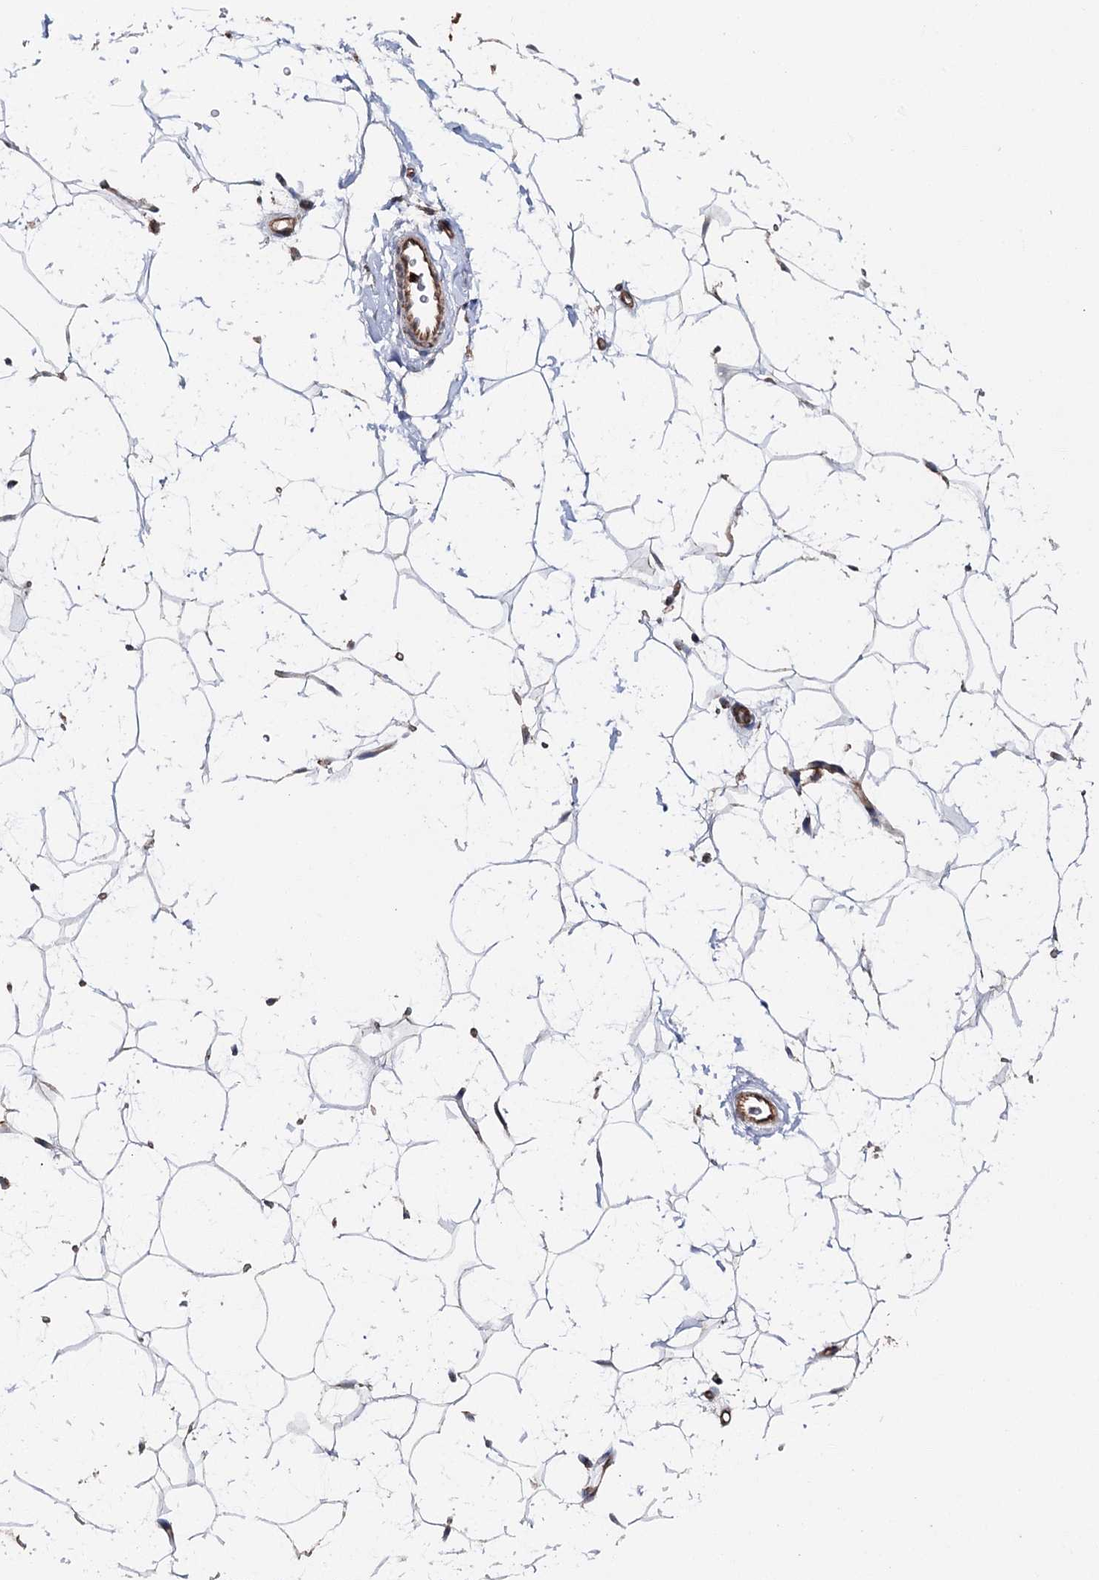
{"staining": {"intensity": "negative", "quantity": "none", "location": "none"}, "tissue": "adipose tissue", "cell_type": "Adipocytes", "image_type": "normal", "snomed": [{"axis": "morphology", "description": "Normal tissue, NOS"}, {"axis": "topography", "description": "Breast"}], "caption": "Photomicrograph shows no protein staining in adipocytes of normal adipose tissue. (DAB immunohistochemistry (IHC) with hematoxylin counter stain).", "gene": "FGFR1OP2", "patient": {"sex": "female", "age": 26}}